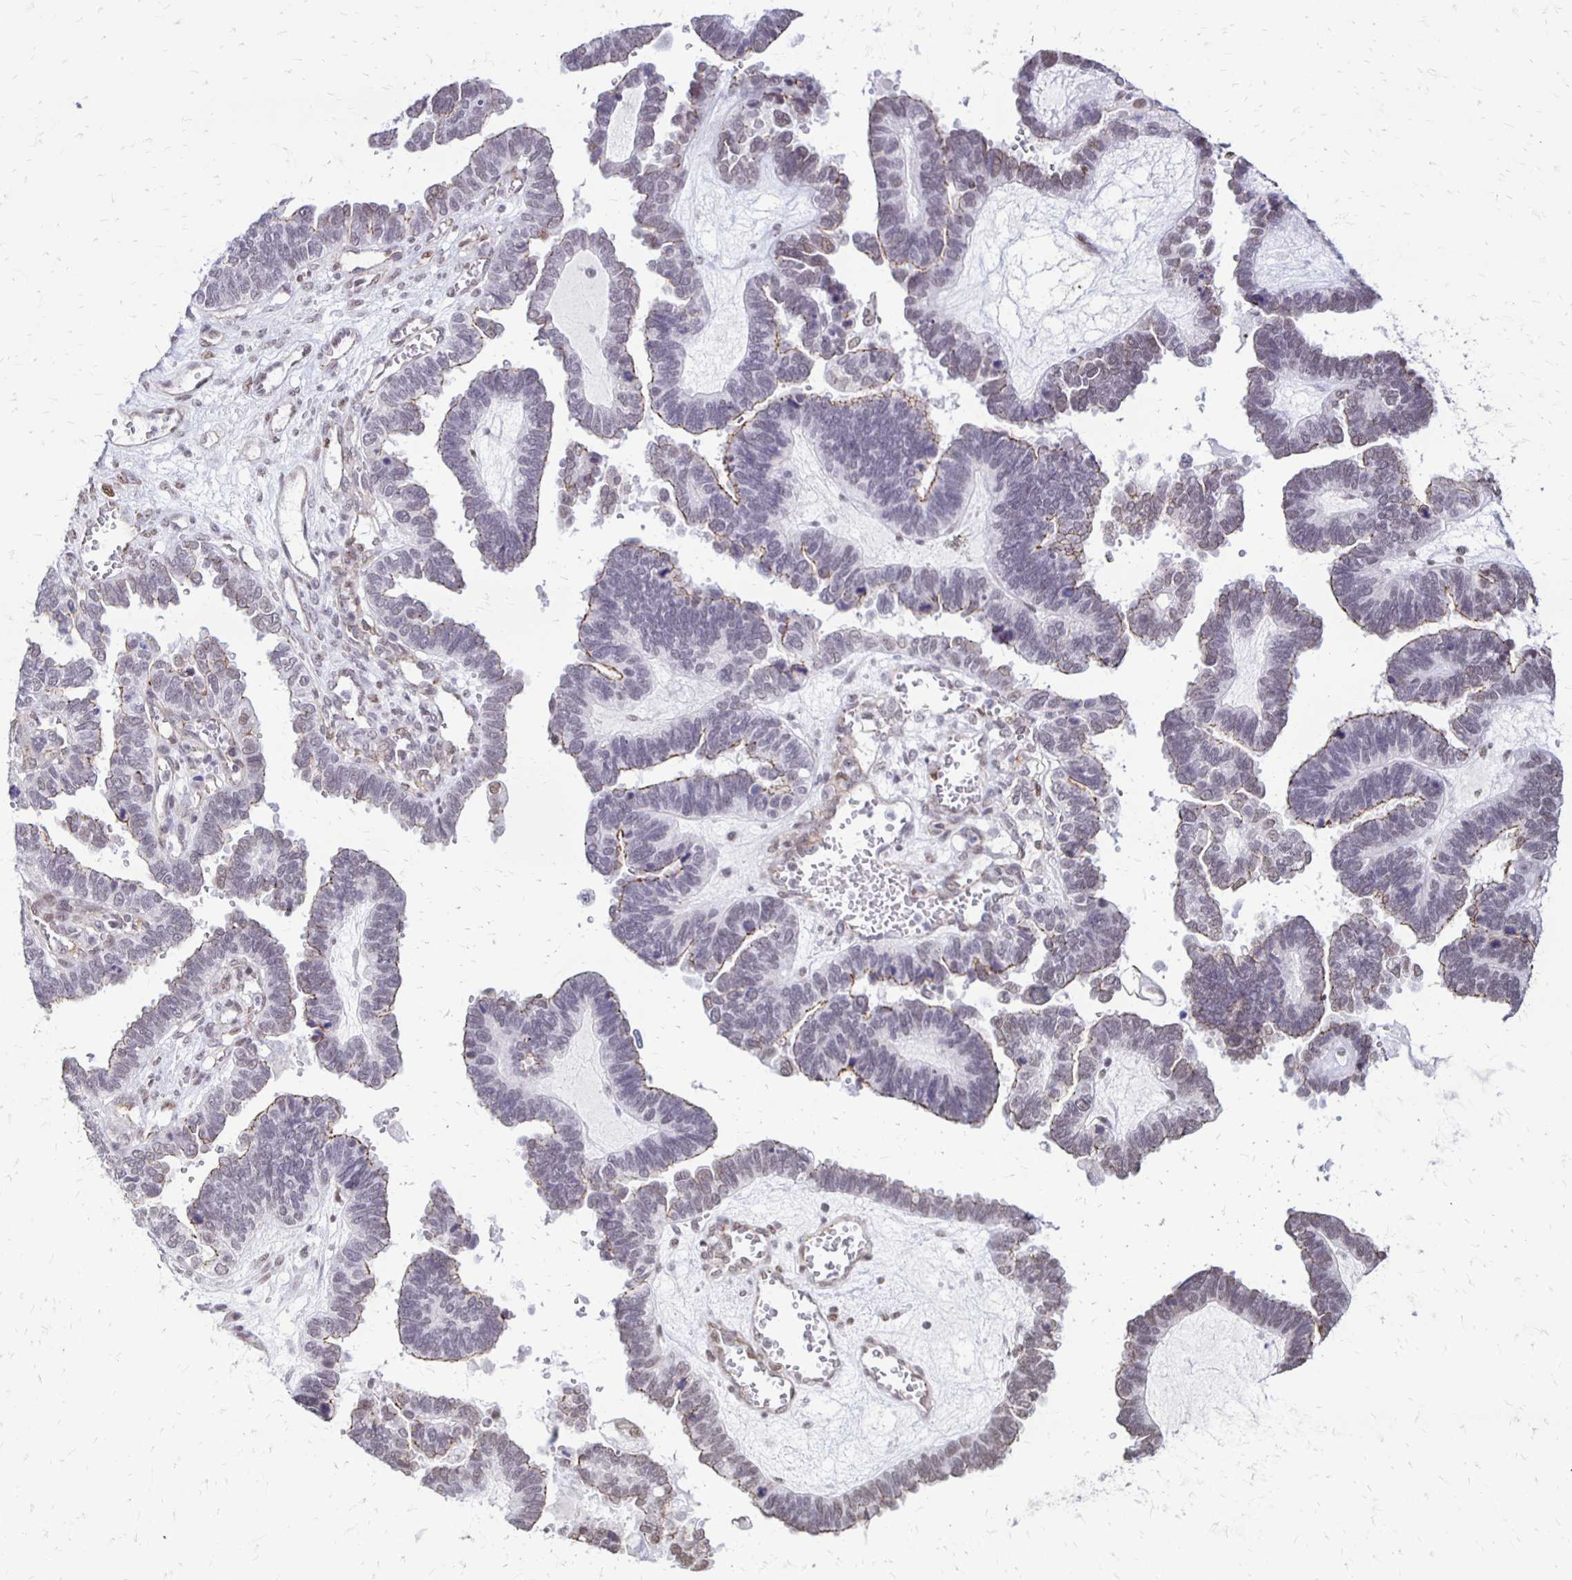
{"staining": {"intensity": "weak", "quantity": "25%-75%", "location": "cytoplasmic/membranous,nuclear"}, "tissue": "ovarian cancer", "cell_type": "Tumor cells", "image_type": "cancer", "snomed": [{"axis": "morphology", "description": "Cystadenocarcinoma, serous, NOS"}, {"axis": "topography", "description": "Ovary"}], "caption": "Approximately 25%-75% of tumor cells in human ovarian cancer (serous cystadenocarcinoma) exhibit weak cytoplasmic/membranous and nuclear protein staining as visualized by brown immunohistochemical staining.", "gene": "DDB2", "patient": {"sex": "female", "age": 51}}